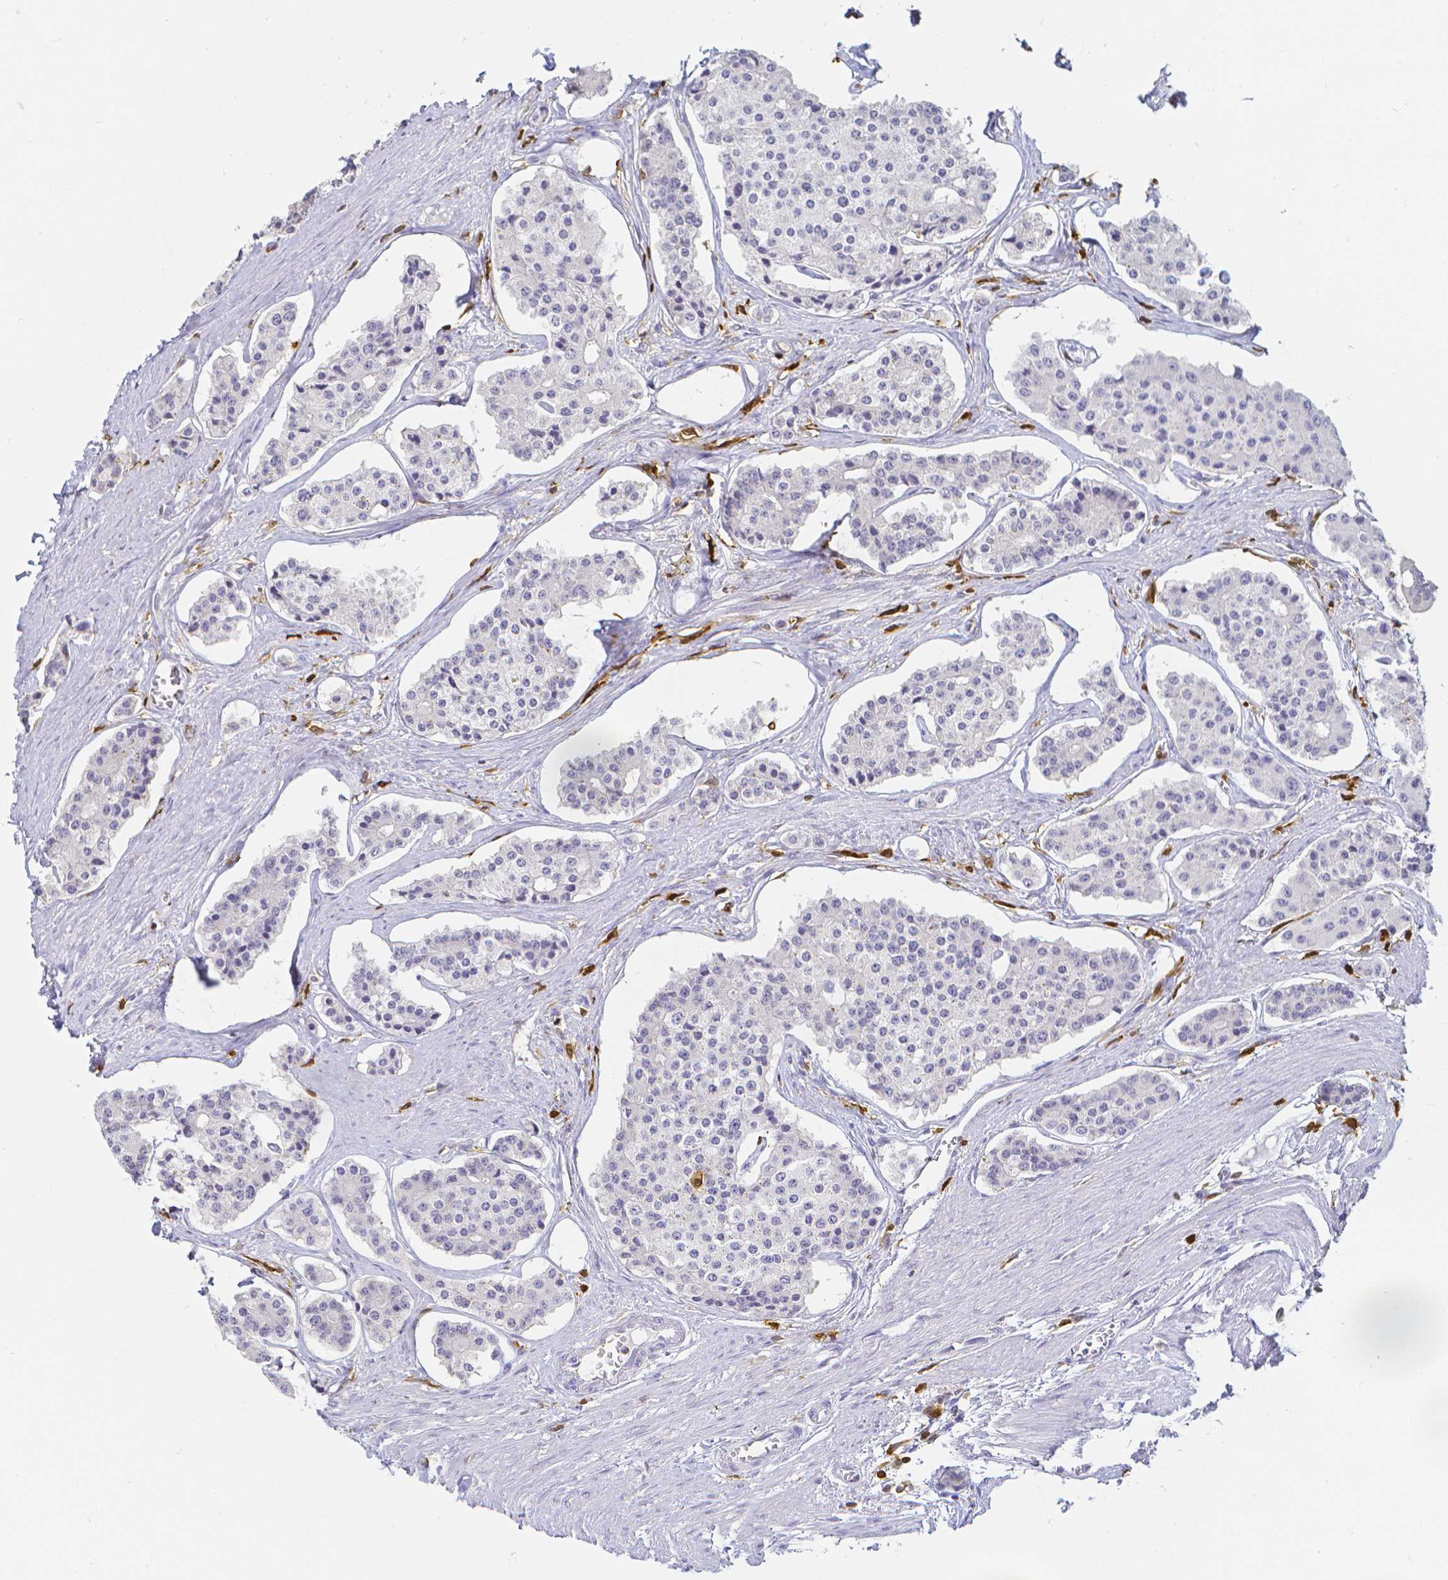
{"staining": {"intensity": "negative", "quantity": "none", "location": "none"}, "tissue": "carcinoid", "cell_type": "Tumor cells", "image_type": "cancer", "snomed": [{"axis": "morphology", "description": "Carcinoid, malignant, NOS"}, {"axis": "topography", "description": "Small intestine"}], "caption": "This is a photomicrograph of IHC staining of carcinoid (malignant), which shows no positivity in tumor cells. (DAB IHC visualized using brightfield microscopy, high magnification).", "gene": "COTL1", "patient": {"sex": "female", "age": 65}}